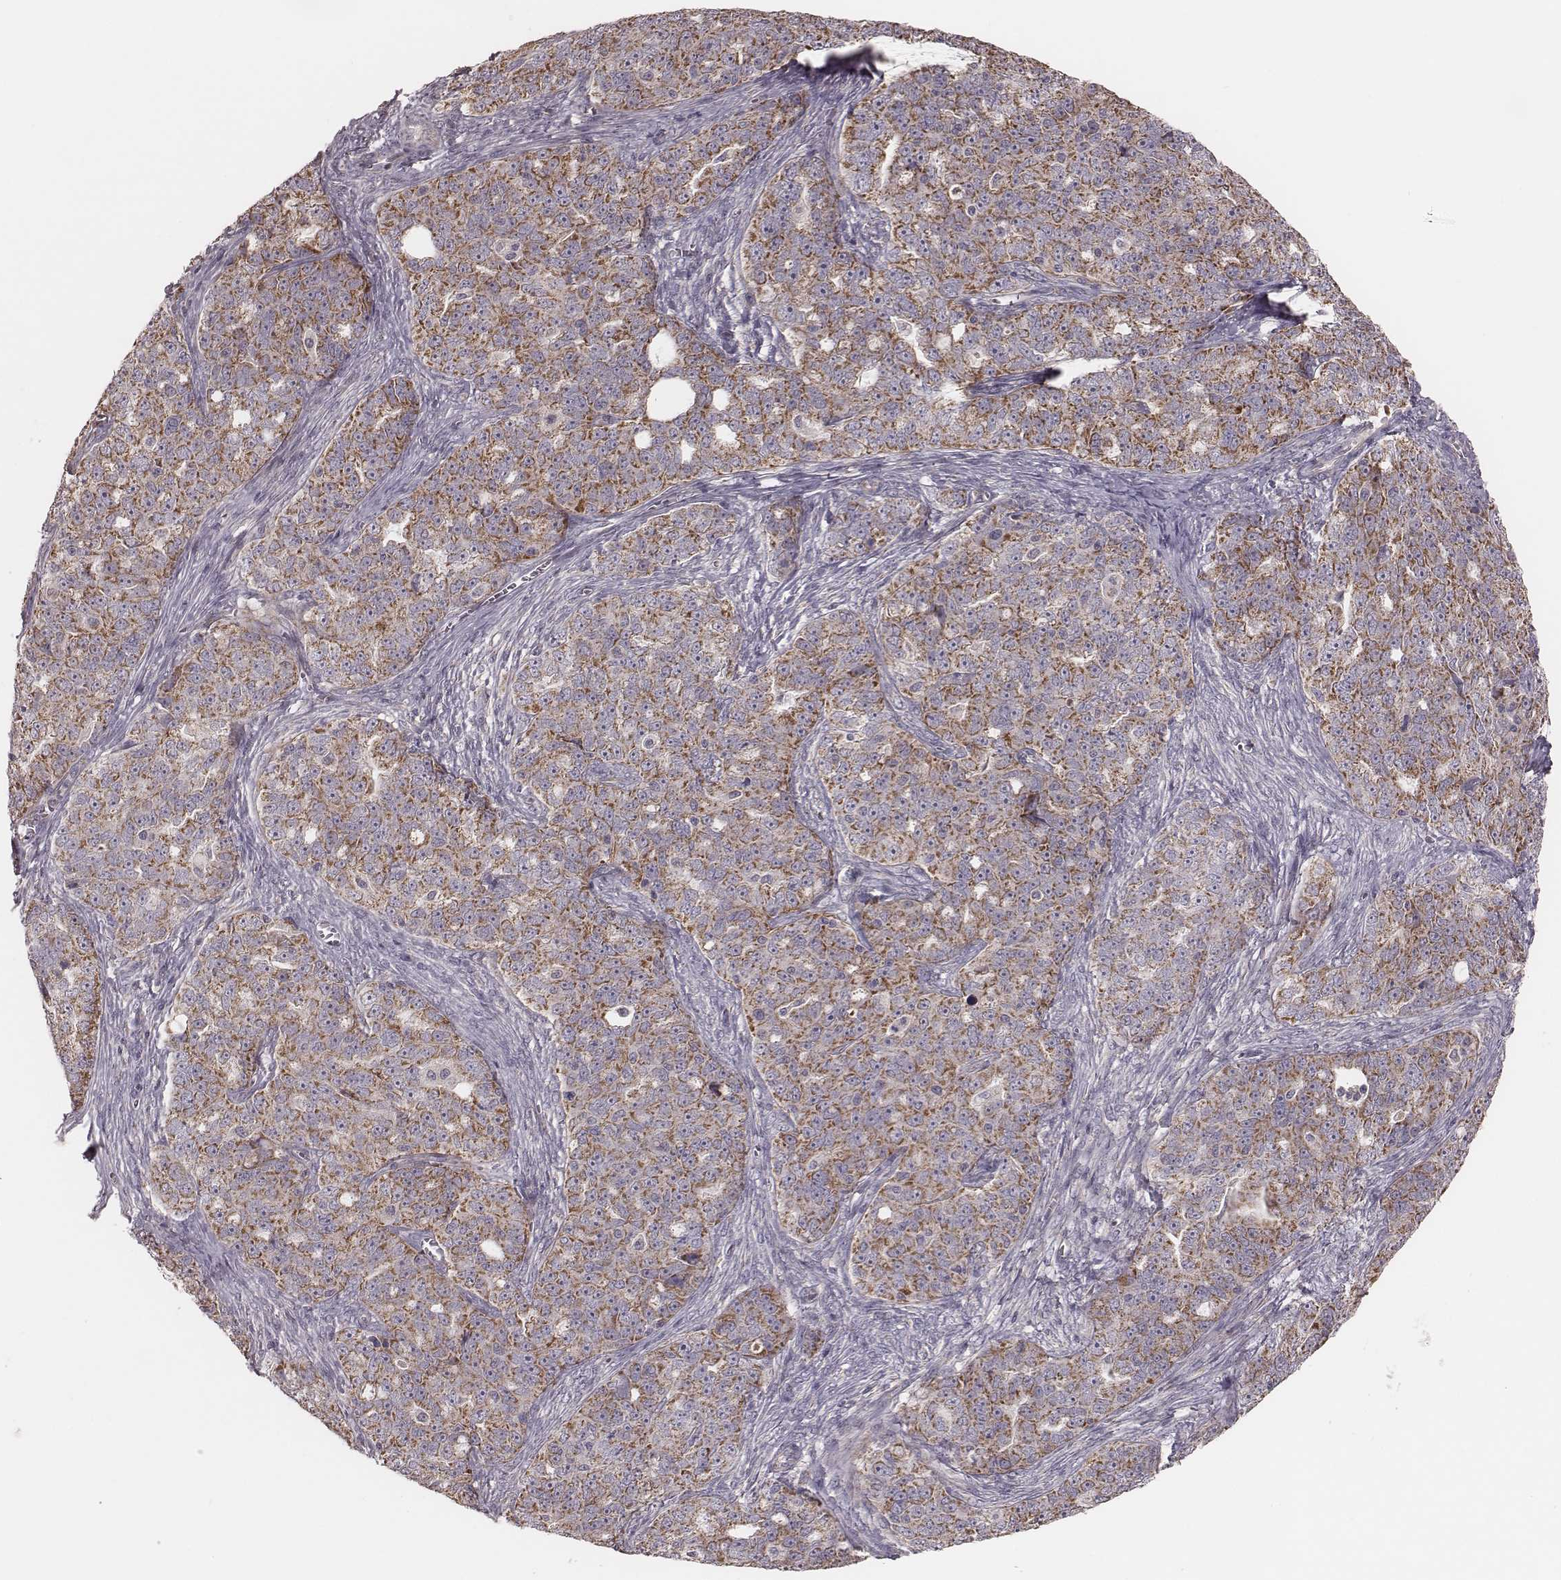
{"staining": {"intensity": "moderate", "quantity": ">75%", "location": "cytoplasmic/membranous"}, "tissue": "ovarian cancer", "cell_type": "Tumor cells", "image_type": "cancer", "snomed": [{"axis": "morphology", "description": "Cystadenocarcinoma, serous, NOS"}, {"axis": "topography", "description": "Ovary"}], "caption": "Brown immunohistochemical staining in human ovarian cancer (serous cystadenocarcinoma) demonstrates moderate cytoplasmic/membranous positivity in about >75% of tumor cells.", "gene": "MRPS27", "patient": {"sex": "female", "age": 51}}